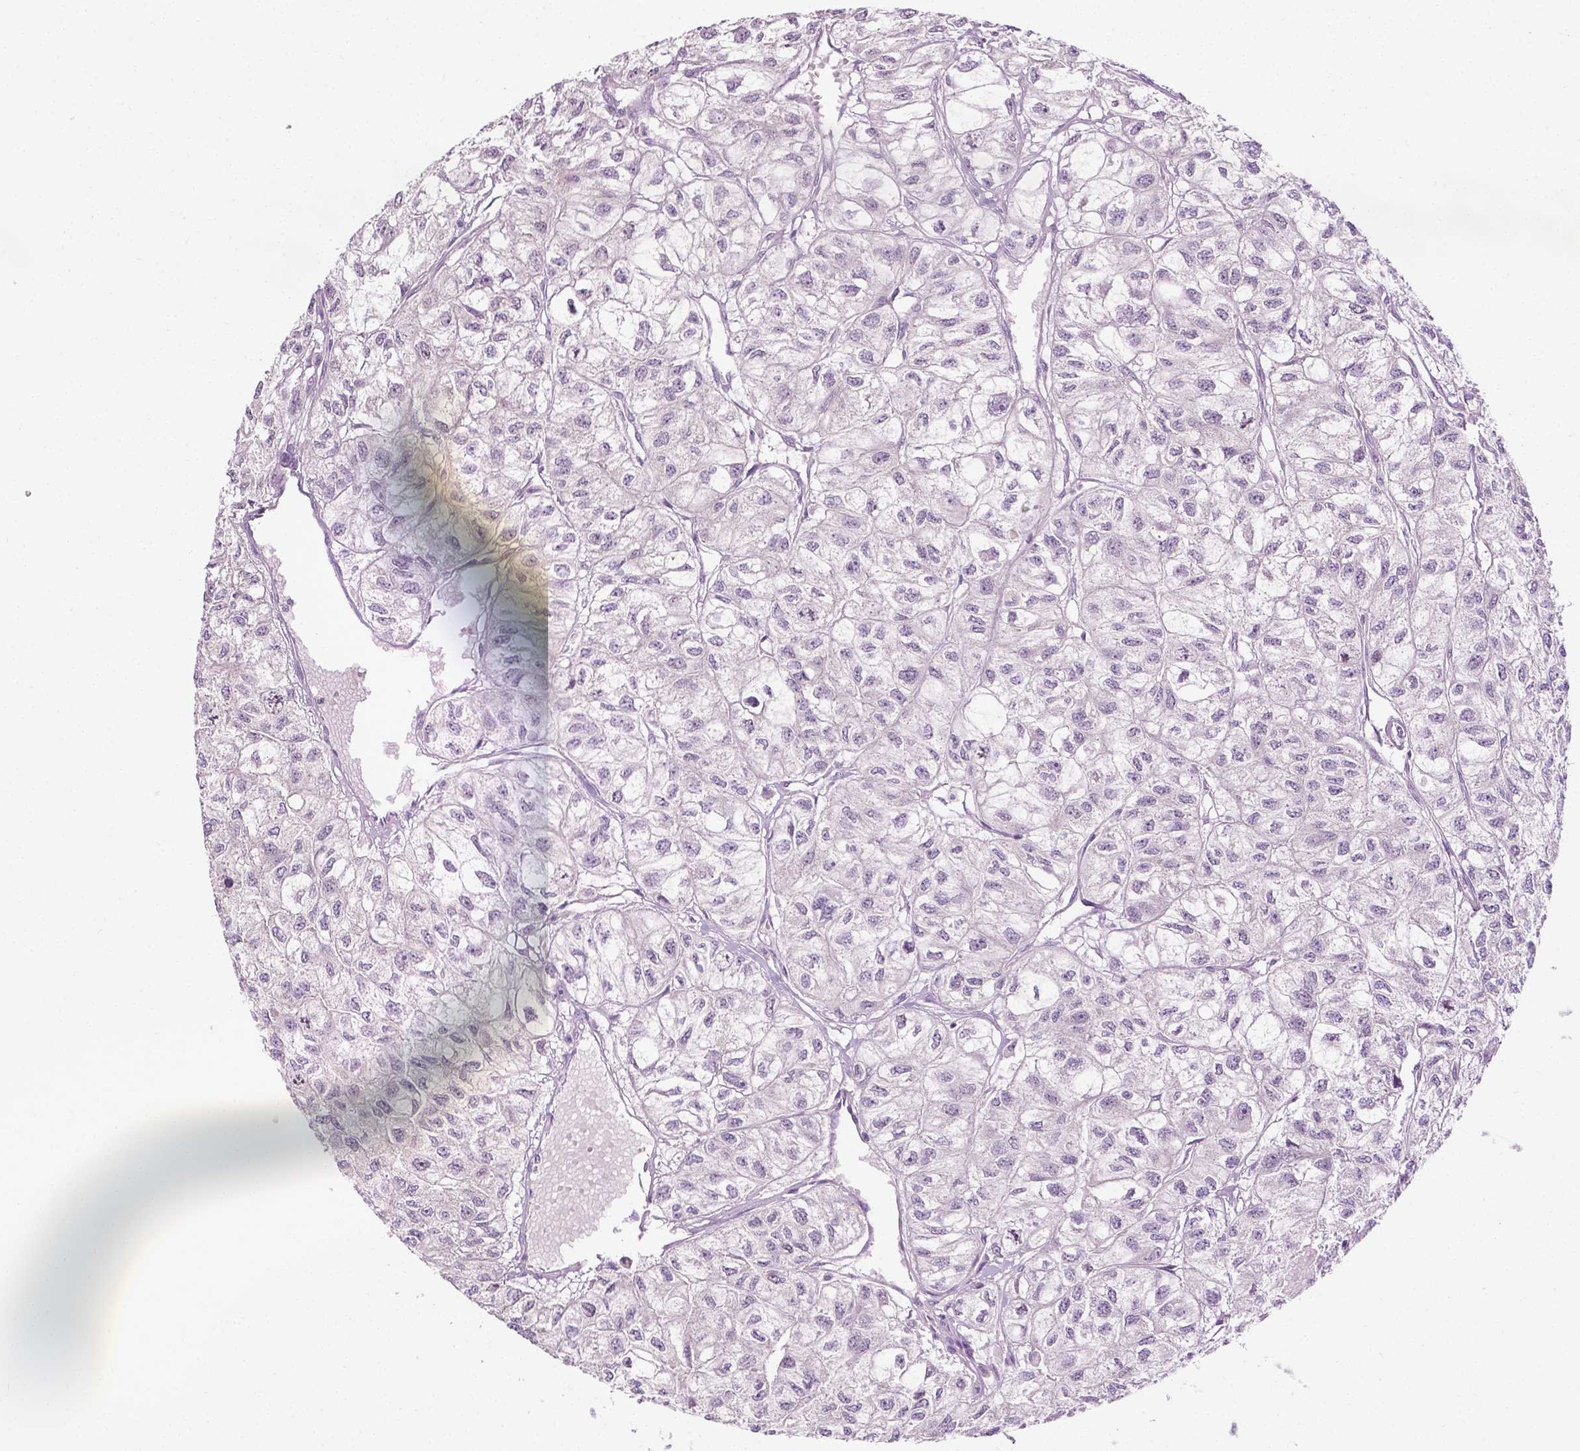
{"staining": {"intensity": "negative", "quantity": "none", "location": "none"}, "tissue": "renal cancer", "cell_type": "Tumor cells", "image_type": "cancer", "snomed": [{"axis": "morphology", "description": "Adenocarcinoma, NOS"}, {"axis": "topography", "description": "Kidney"}], "caption": "A high-resolution micrograph shows IHC staining of renal cancer (adenocarcinoma), which shows no significant staining in tumor cells. (Brightfield microscopy of DAB (3,3'-diaminobenzidine) immunohistochemistry at high magnification).", "gene": "DENND4A", "patient": {"sex": "male", "age": 56}}